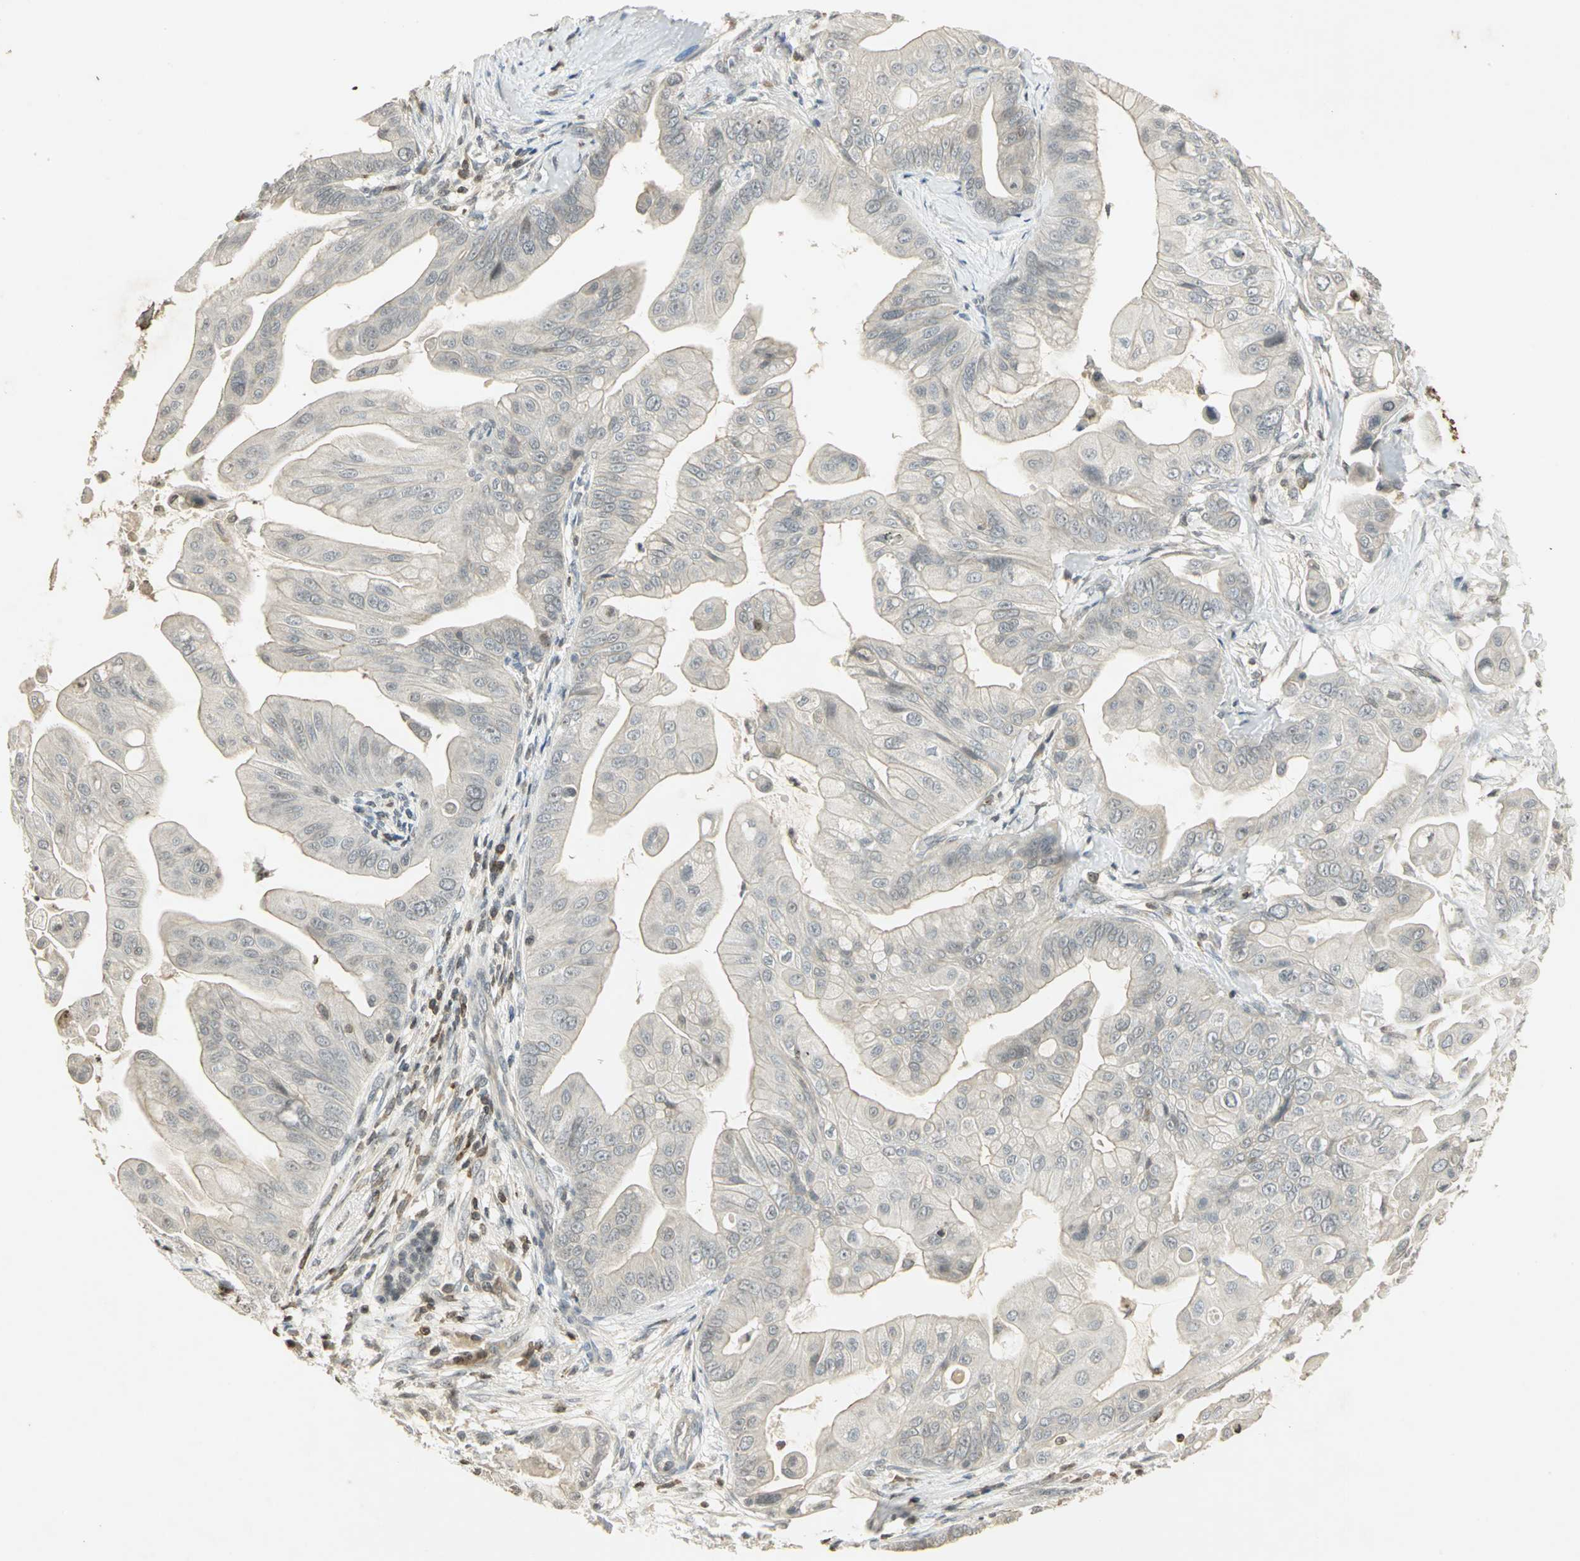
{"staining": {"intensity": "negative", "quantity": "none", "location": "none"}, "tissue": "pancreatic cancer", "cell_type": "Tumor cells", "image_type": "cancer", "snomed": [{"axis": "morphology", "description": "Adenocarcinoma, NOS"}, {"axis": "topography", "description": "Pancreas"}], "caption": "Immunohistochemistry (IHC) of pancreatic cancer demonstrates no staining in tumor cells.", "gene": "IL16", "patient": {"sex": "female", "age": 75}}